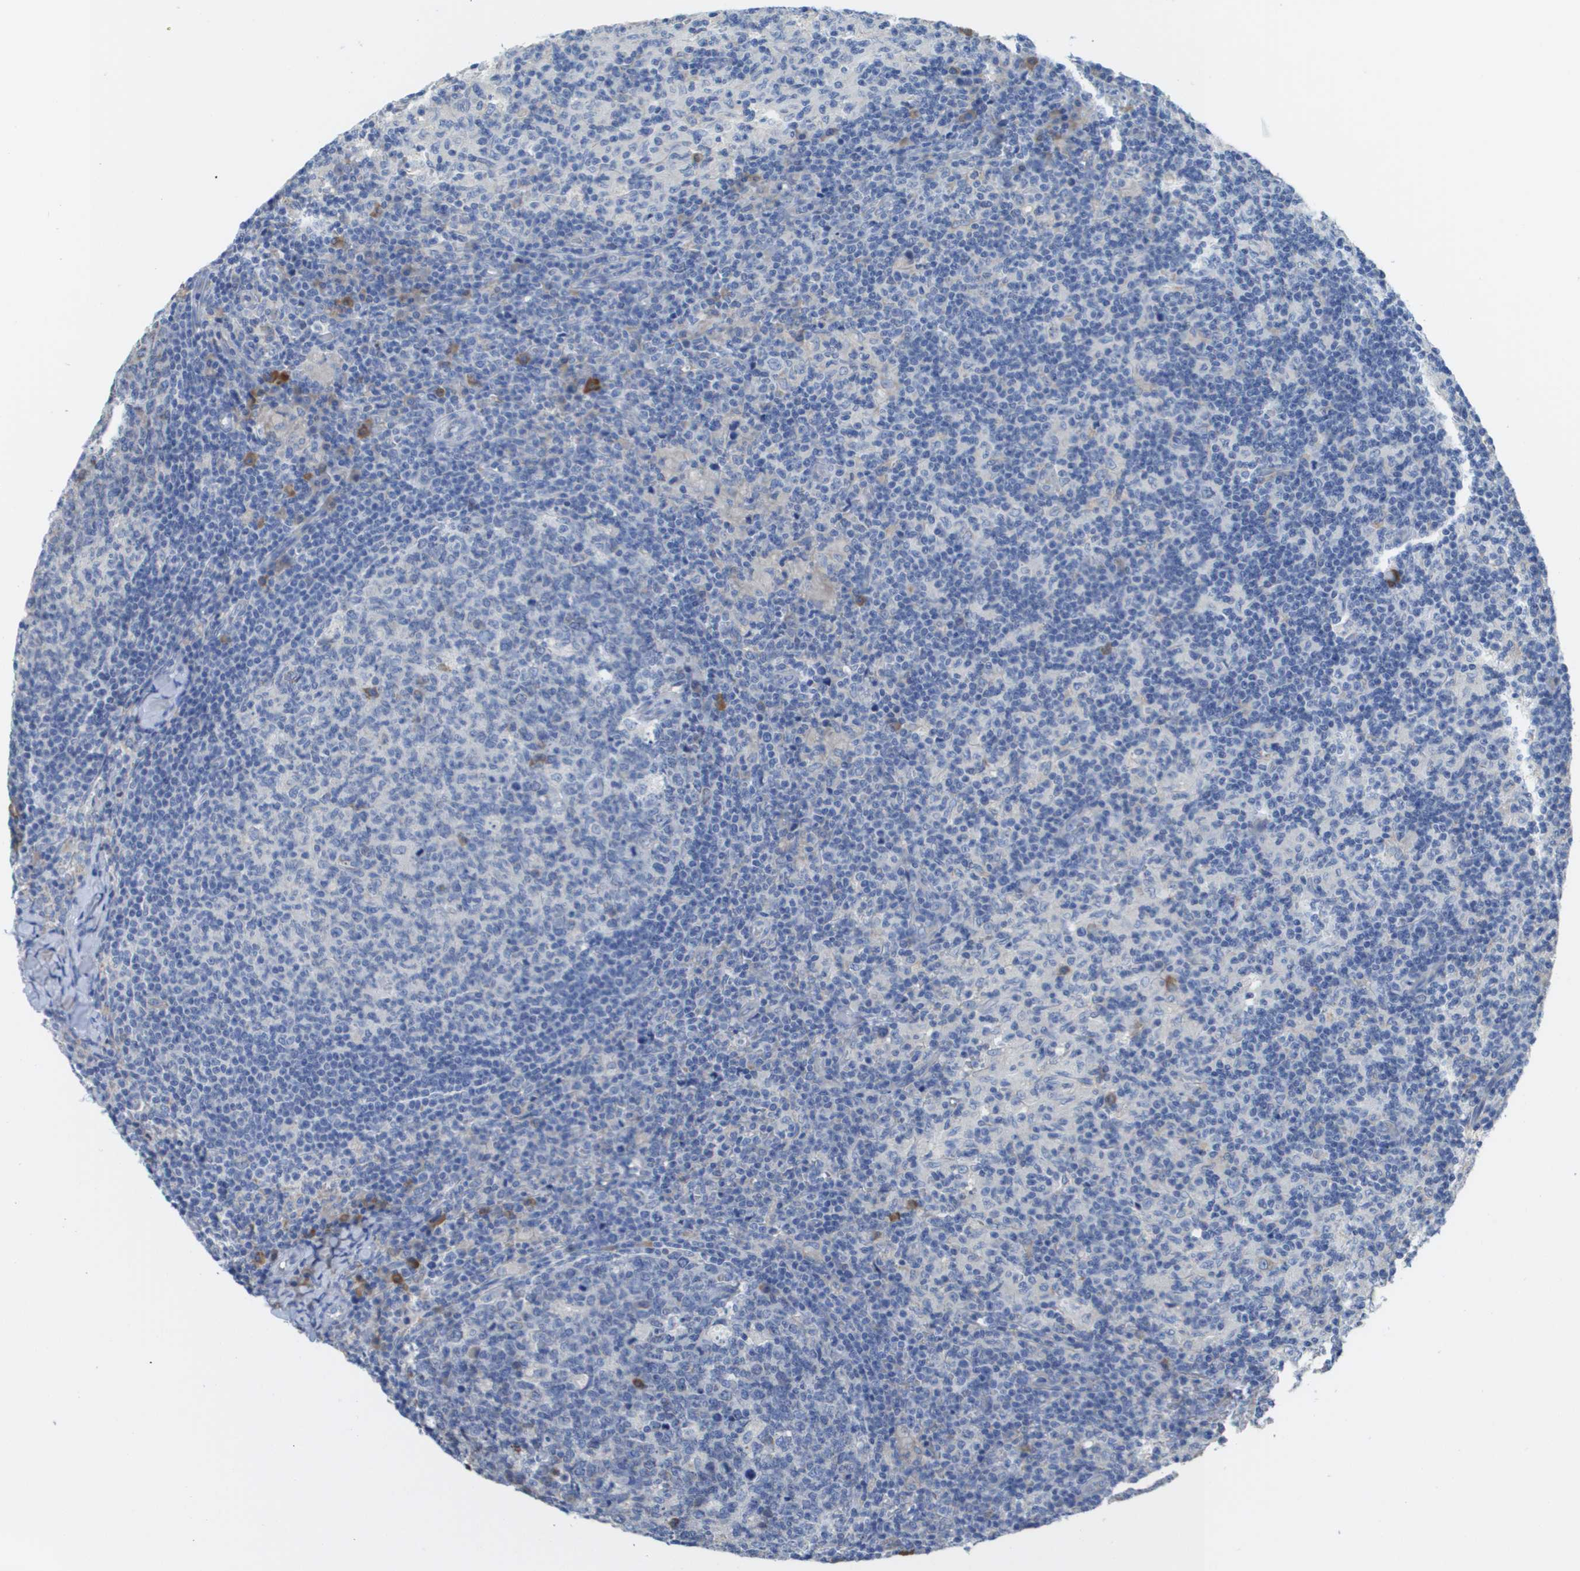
{"staining": {"intensity": "negative", "quantity": "none", "location": "none"}, "tissue": "lymph node", "cell_type": "Germinal center cells", "image_type": "normal", "snomed": [{"axis": "morphology", "description": "Normal tissue, NOS"}, {"axis": "morphology", "description": "Inflammation, NOS"}, {"axis": "topography", "description": "Lymph node"}], "caption": "Germinal center cells are negative for protein expression in normal human lymph node.", "gene": "SDR42E1", "patient": {"sex": "male", "age": 55}}